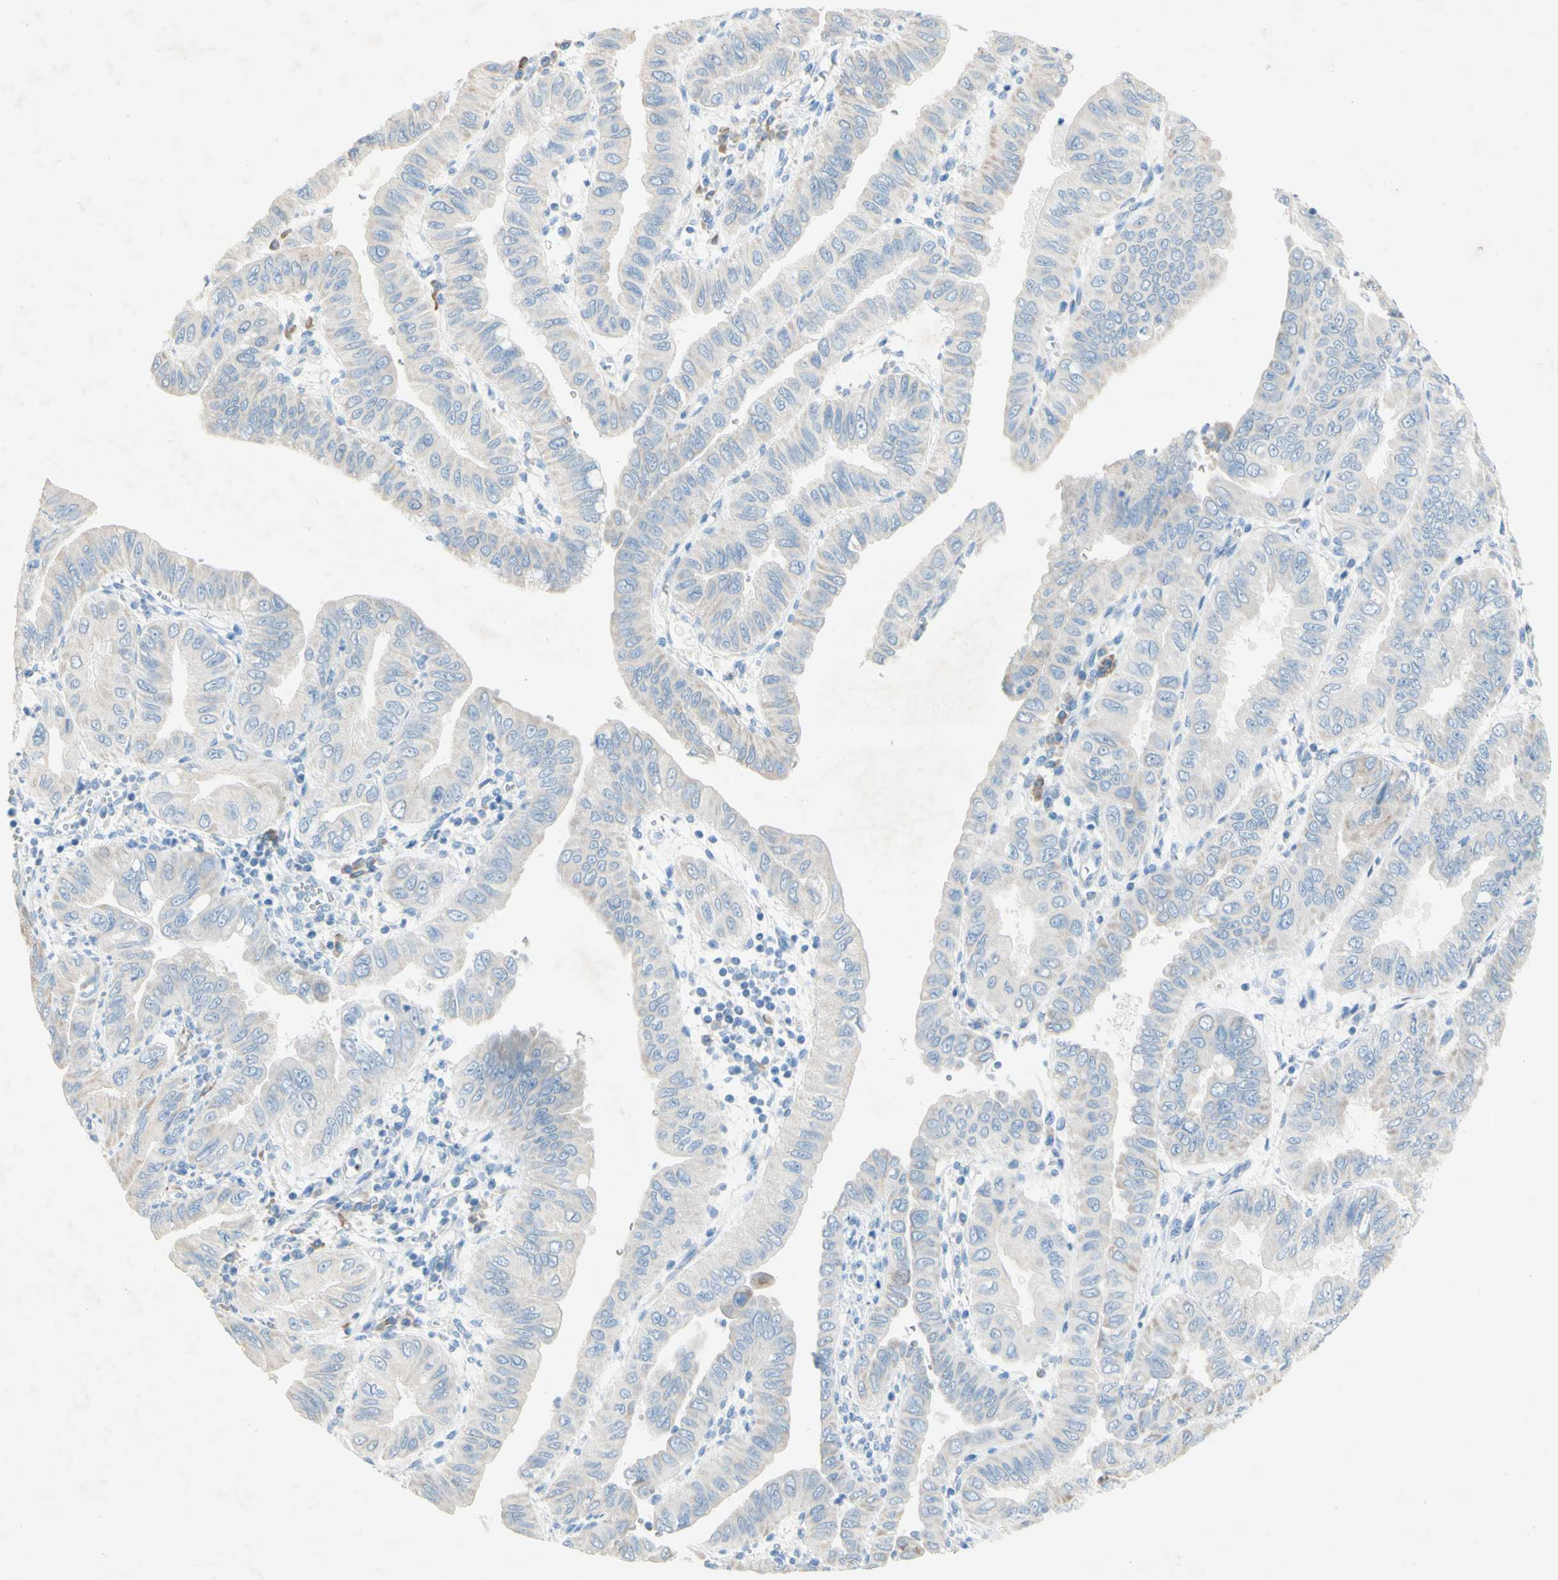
{"staining": {"intensity": "negative", "quantity": "none", "location": "none"}, "tissue": "pancreatic cancer", "cell_type": "Tumor cells", "image_type": "cancer", "snomed": [{"axis": "morphology", "description": "Normal tissue, NOS"}, {"axis": "topography", "description": "Lymph node"}], "caption": "High power microscopy image of an IHC image of pancreatic cancer, revealing no significant staining in tumor cells.", "gene": "ACADL", "patient": {"sex": "male", "age": 50}}